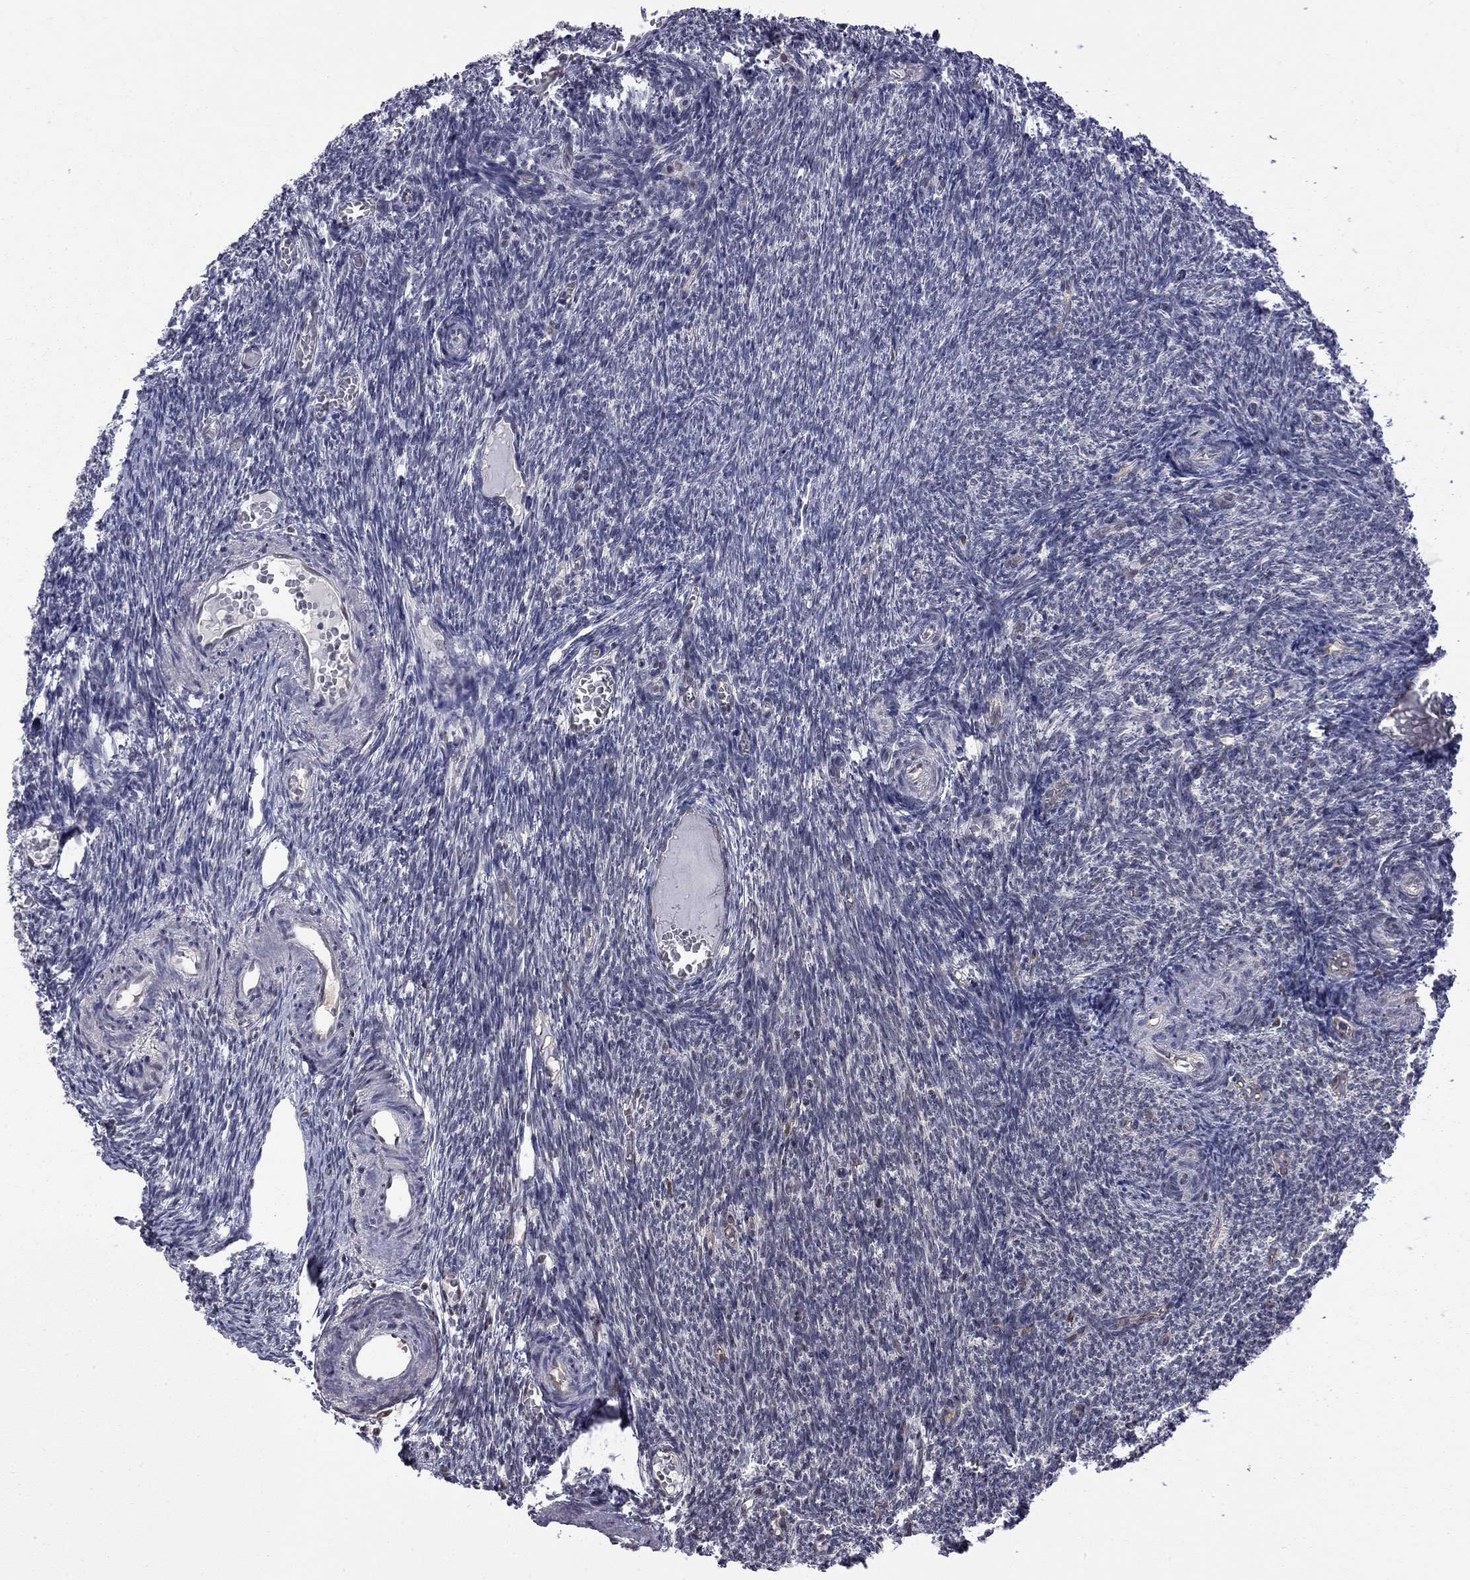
{"staining": {"intensity": "weak", "quantity": "25%-75%", "location": "nuclear"}, "tissue": "ovary", "cell_type": "Follicle cells", "image_type": "normal", "snomed": [{"axis": "morphology", "description": "Normal tissue, NOS"}, {"axis": "topography", "description": "Ovary"}], "caption": "IHC micrograph of benign ovary: human ovary stained using IHC exhibits low levels of weak protein expression localized specifically in the nuclear of follicle cells, appearing as a nuclear brown color.", "gene": "RFWD3", "patient": {"sex": "female", "age": 39}}